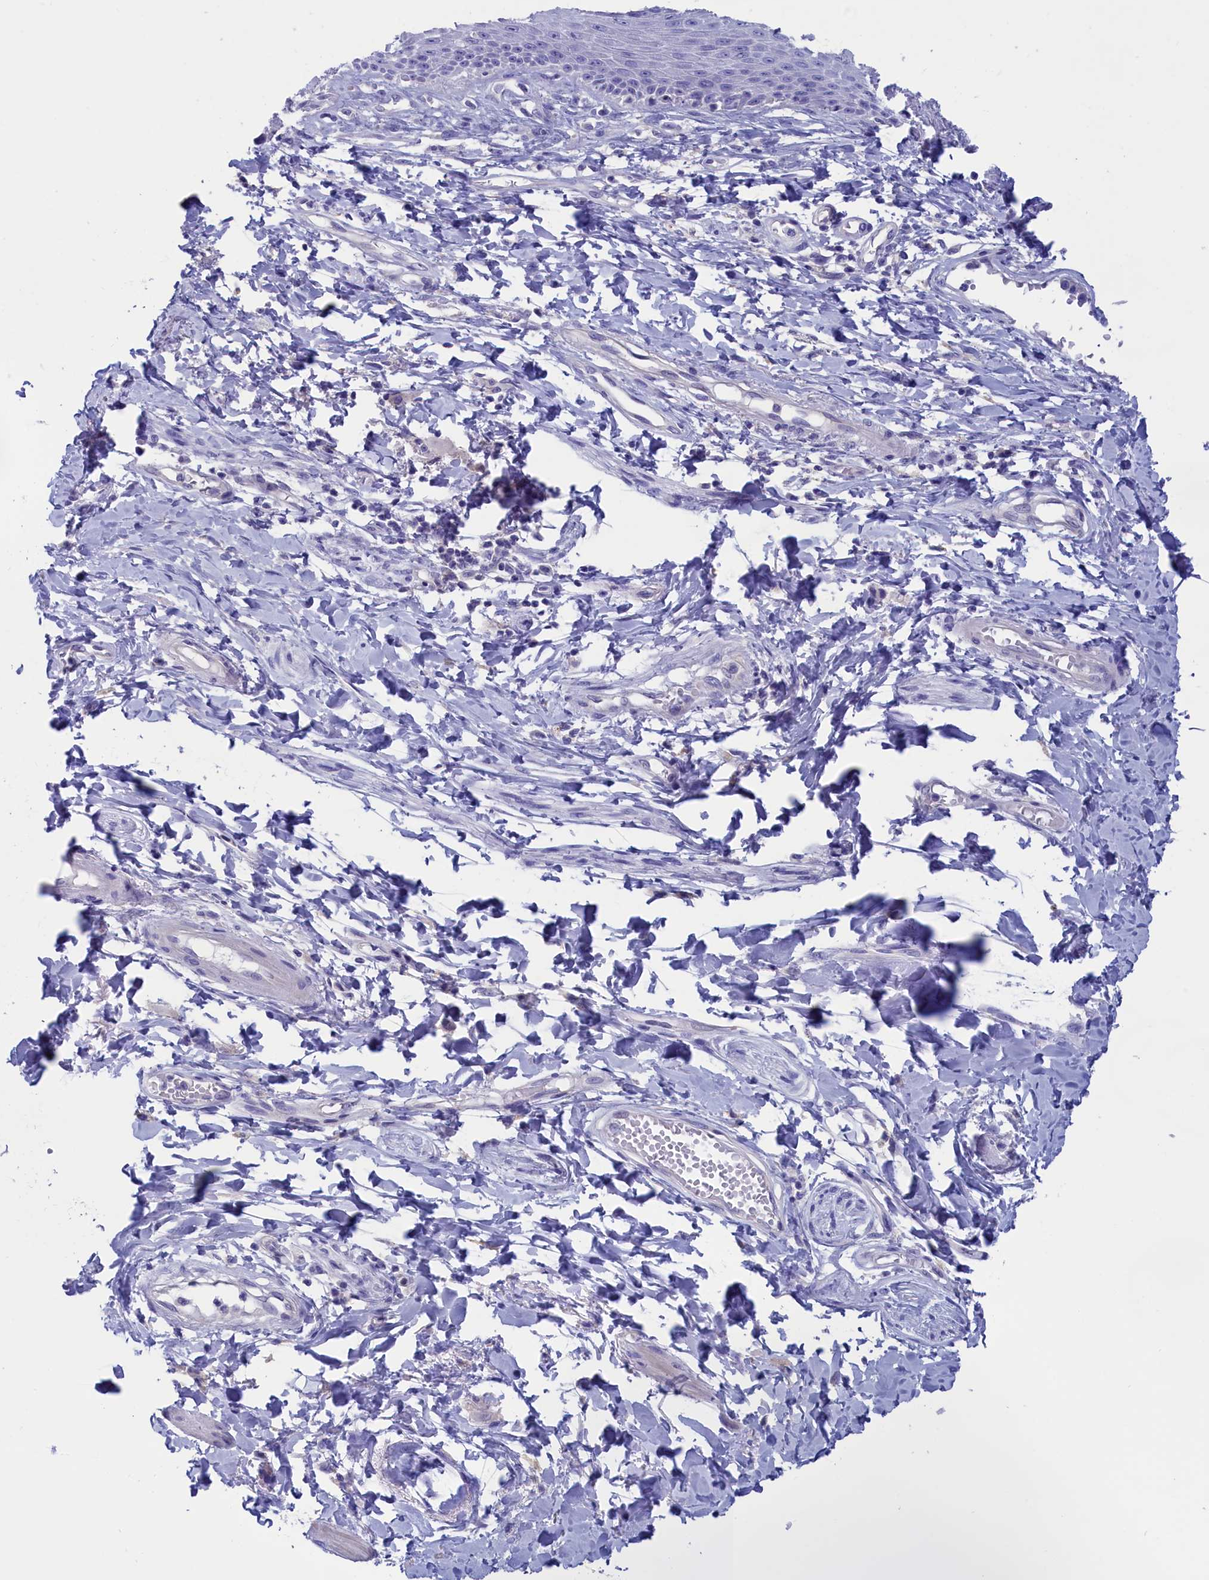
{"staining": {"intensity": "negative", "quantity": "none", "location": "none"}, "tissue": "skin", "cell_type": "Epidermal cells", "image_type": "normal", "snomed": [{"axis": "morphology", "description": "Normal tissue, NOS"}, {"axis": "topography", "description": "Anal"}], "caption": "This is an immunohistochemistry photomicrograph of benign skin. There is no positivity in epidermal cells.", "gene": "VPS35L", "patient": {"sex": "male", "age": 78}}